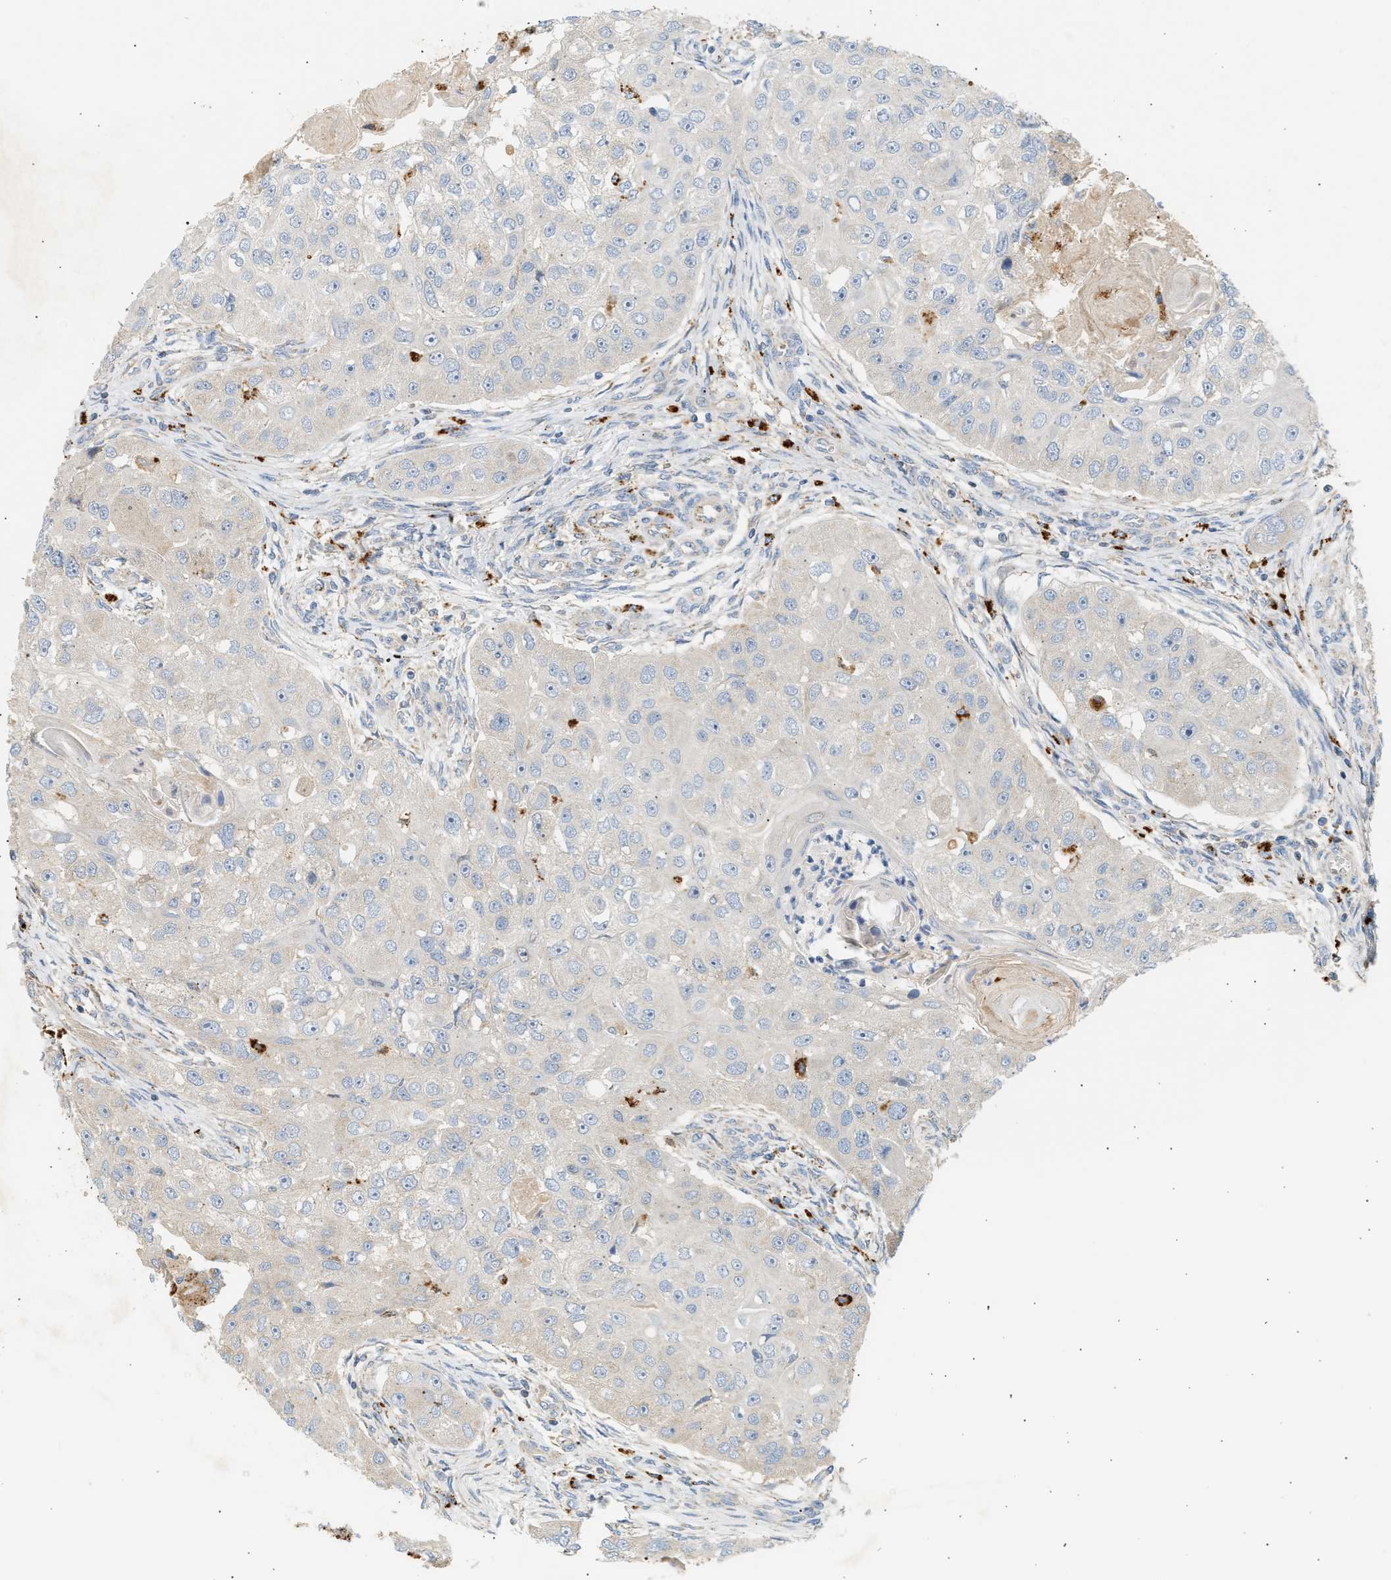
{"staining": {"intensity": "negative", "quantity": "none", "location": "none"}, "tissue": "head and neck cancer", "cell_type": "Tumor cells", "image_type": "cancer", "snomed": [{"axis": "morphology", "description": "Normal tissue, NOS"}, {"axis": "morphology", "description": "Squamous cell carcinoma, NOS"}, {"axis": "topography", "description": "Skeletal muscle"}, {"axis": "topography", "description": "Head-Neck"}], "caption": "DAB (3,3'-diaminobenzidine) immunohistochemical staining of human head and neck cancer (squamous cell carcinoma) exhibits no significant positivity in tumor cells.", "gene": "ENTHD1", "patient": {"sex": "male", "age": 51}}